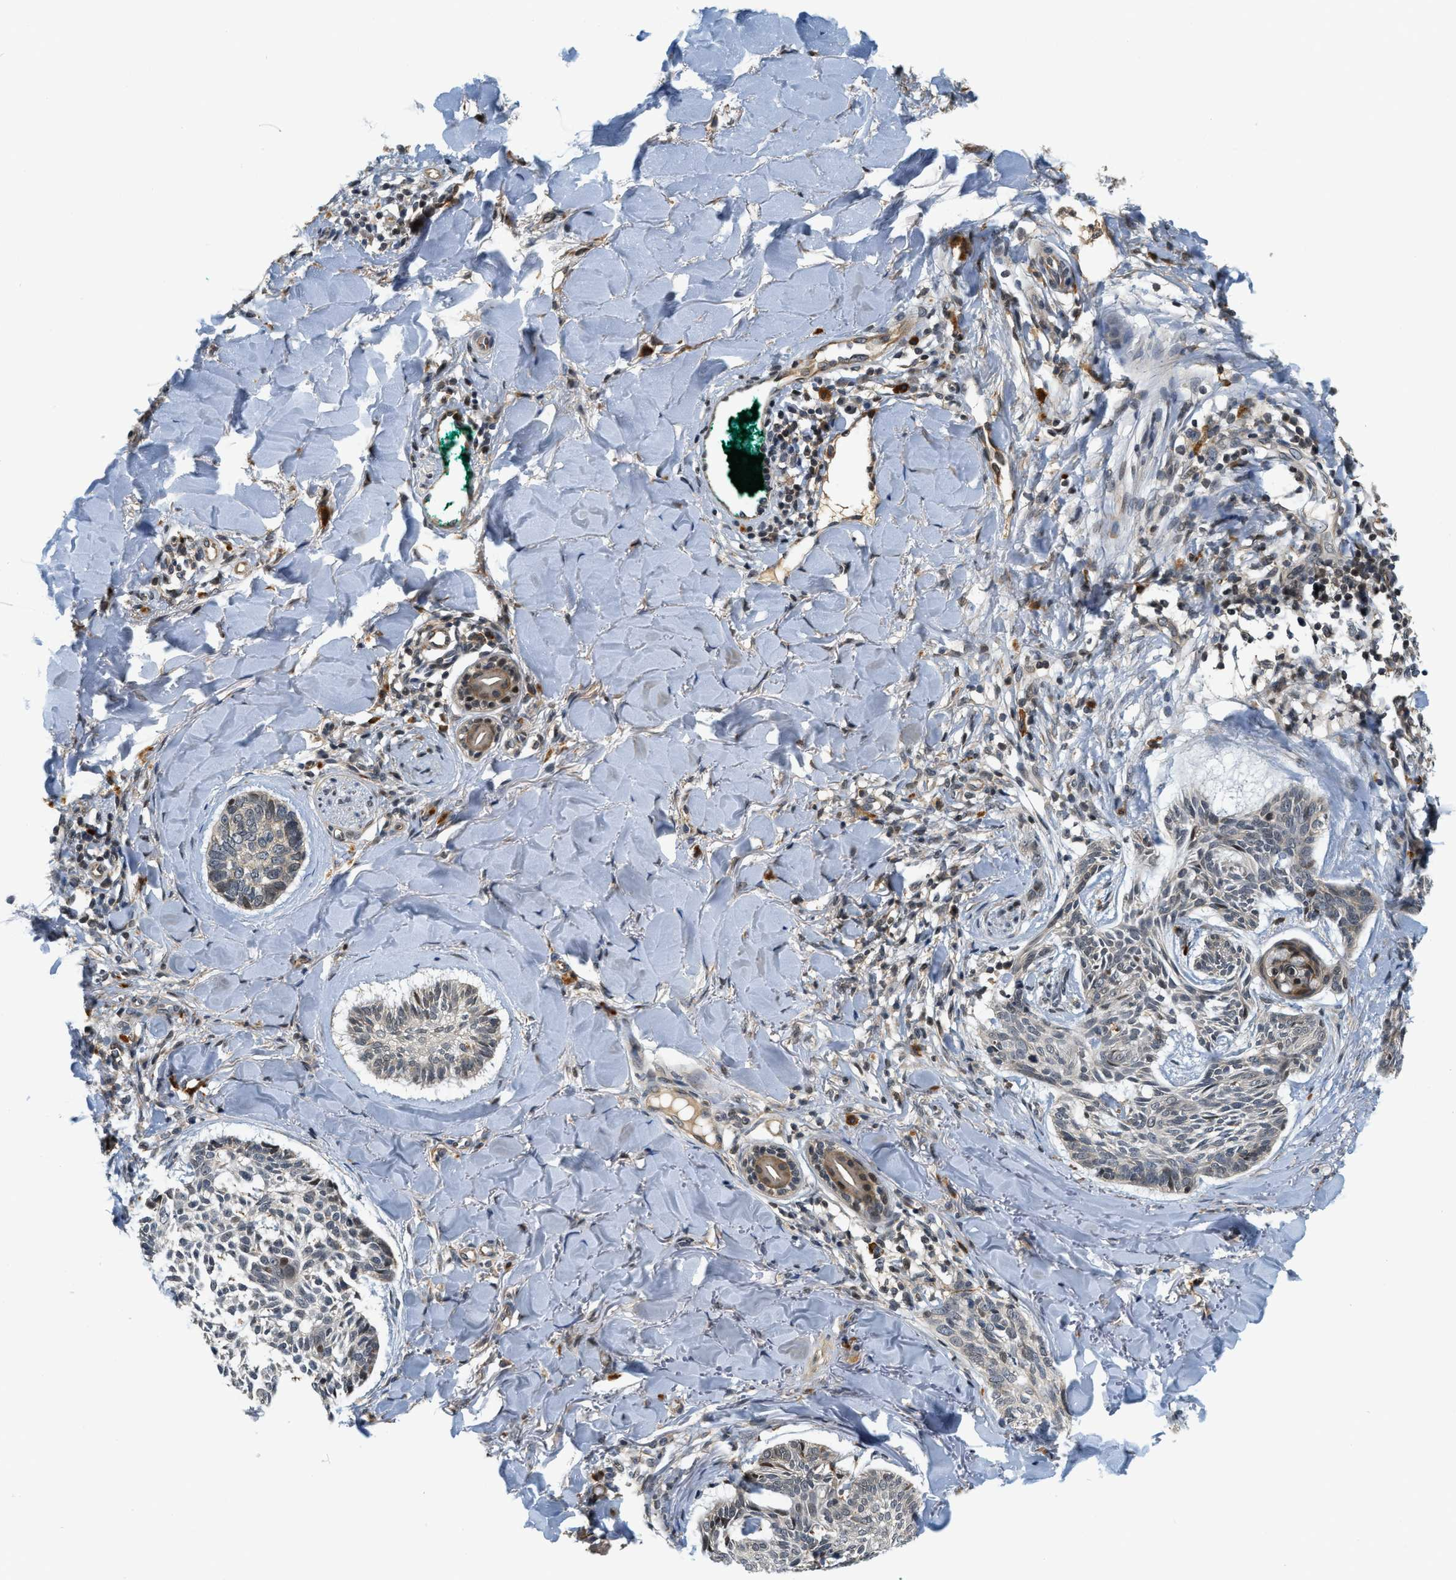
{"staining": {"intensity": "weak", "quantity": "<25%", "location": "cytoplasmic/membranous"}, "tissue": "skin cancer", "cell_type": "Tumor cells", "image_type": "cancer", "snomed": [{"axis": "morphology", "description": "Basal cell carcinoma"}, {"axis": "topography", "description": "Skin"}], "caption": "The IHC image has no significant staining in tumor cells of basal cell carcinoma (skin) tissue.", "gene": "KMT2A", "patient": {"sex": "male", "age": 43}}